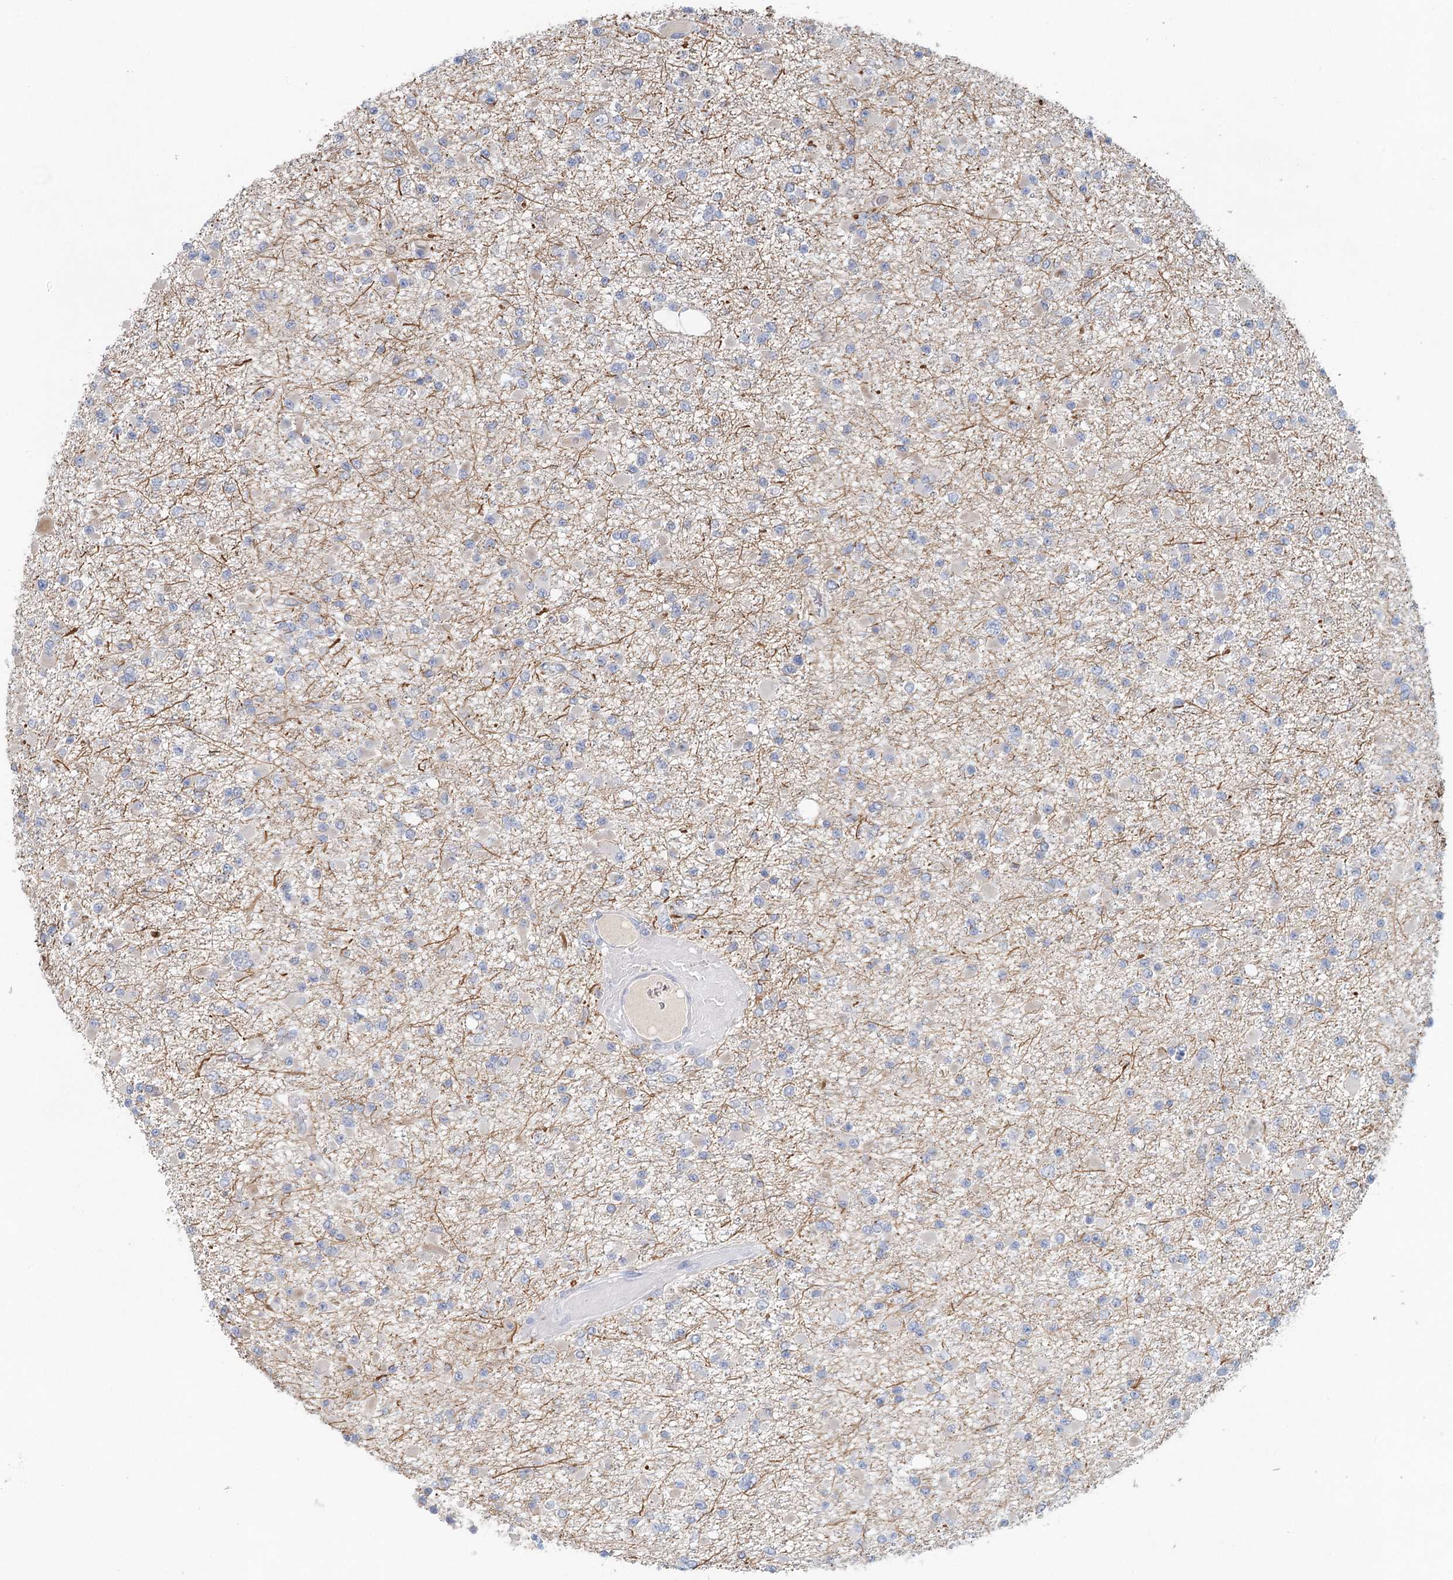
{"staining": {"intensity": "negative", "quantity": "none", "location": "none"}, "tissue": "glioma", "cell_type": "Tumor cells", "image_type": "cancer", "snomed": [{"axis": "morphology", "description": "Glioma, malignant, Low grade"}, {"axis": "topography", "description": "Brain"}], "caption": "Glioma was stained to show a protein in brown. There is no significant positivity in tumor cells. (Brightfield microscopy of DAB (3,3'-diaminobenzidine) immunohistochemistry at high magnification).", "gene": "MYL6B", "patient": {"sex": "female", "age": 22}}